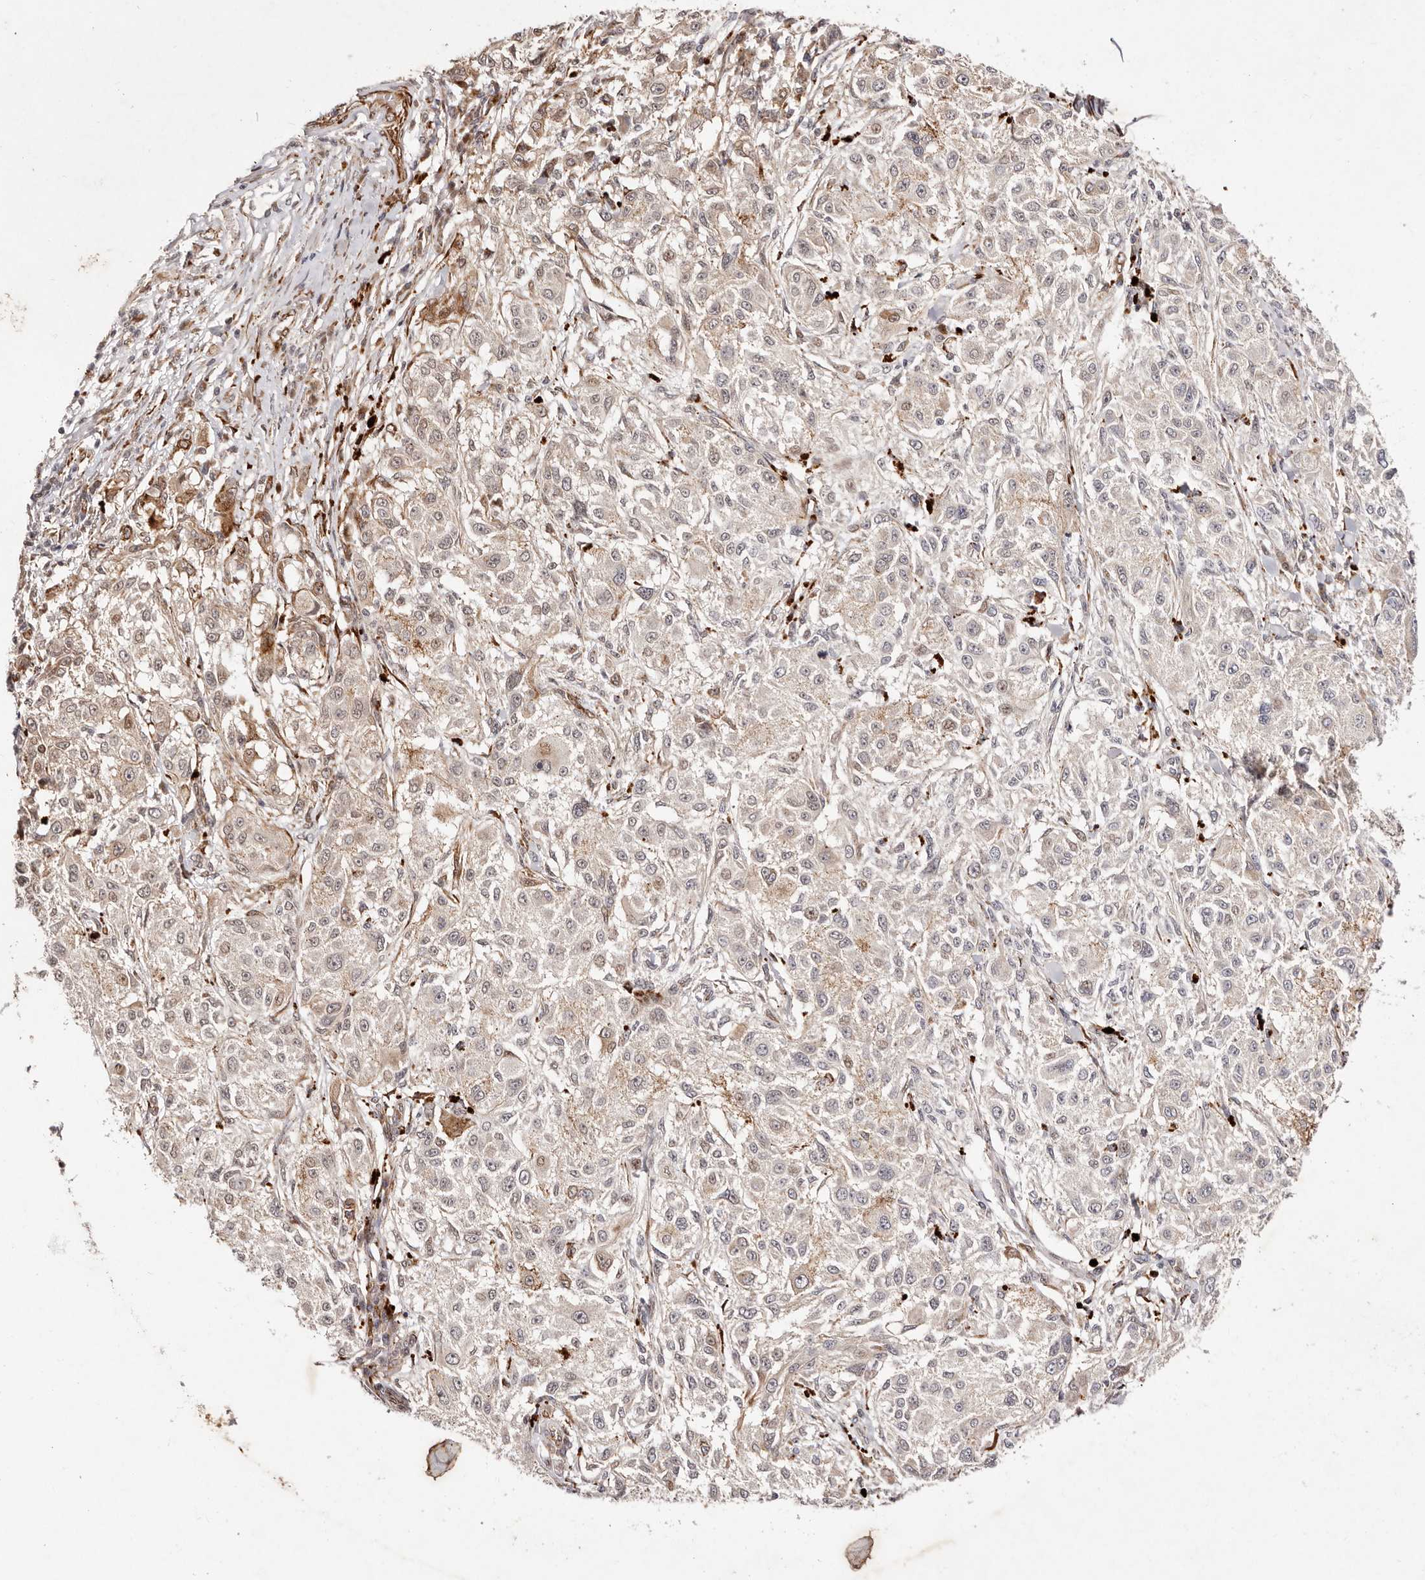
{"staining": {"intensity": "weak", "quantity": "25%-75%", "location": "cytoplasmic/membranous"}, "tissue": "melanoma", "cell_type": "Tumor cells", "image_type": "cancer", "snomed": [{"axis": "morphology", "description": "Necrosis, NOS"}, {"axis": "morphology", "description": "Malignant melanoma, NOS"}, {"axis": "topography", "description": "Skin"}], "caption": "This photomicrograph shows melanoma stained with IHC to label a protein in brown. The cytoplasmic/membranous of tumor cells show weak positivity for the protein. Nuclei are counter-stained blue.", "gene": "BCL2L15", "patient": {"sex": "female", "age": 87}}